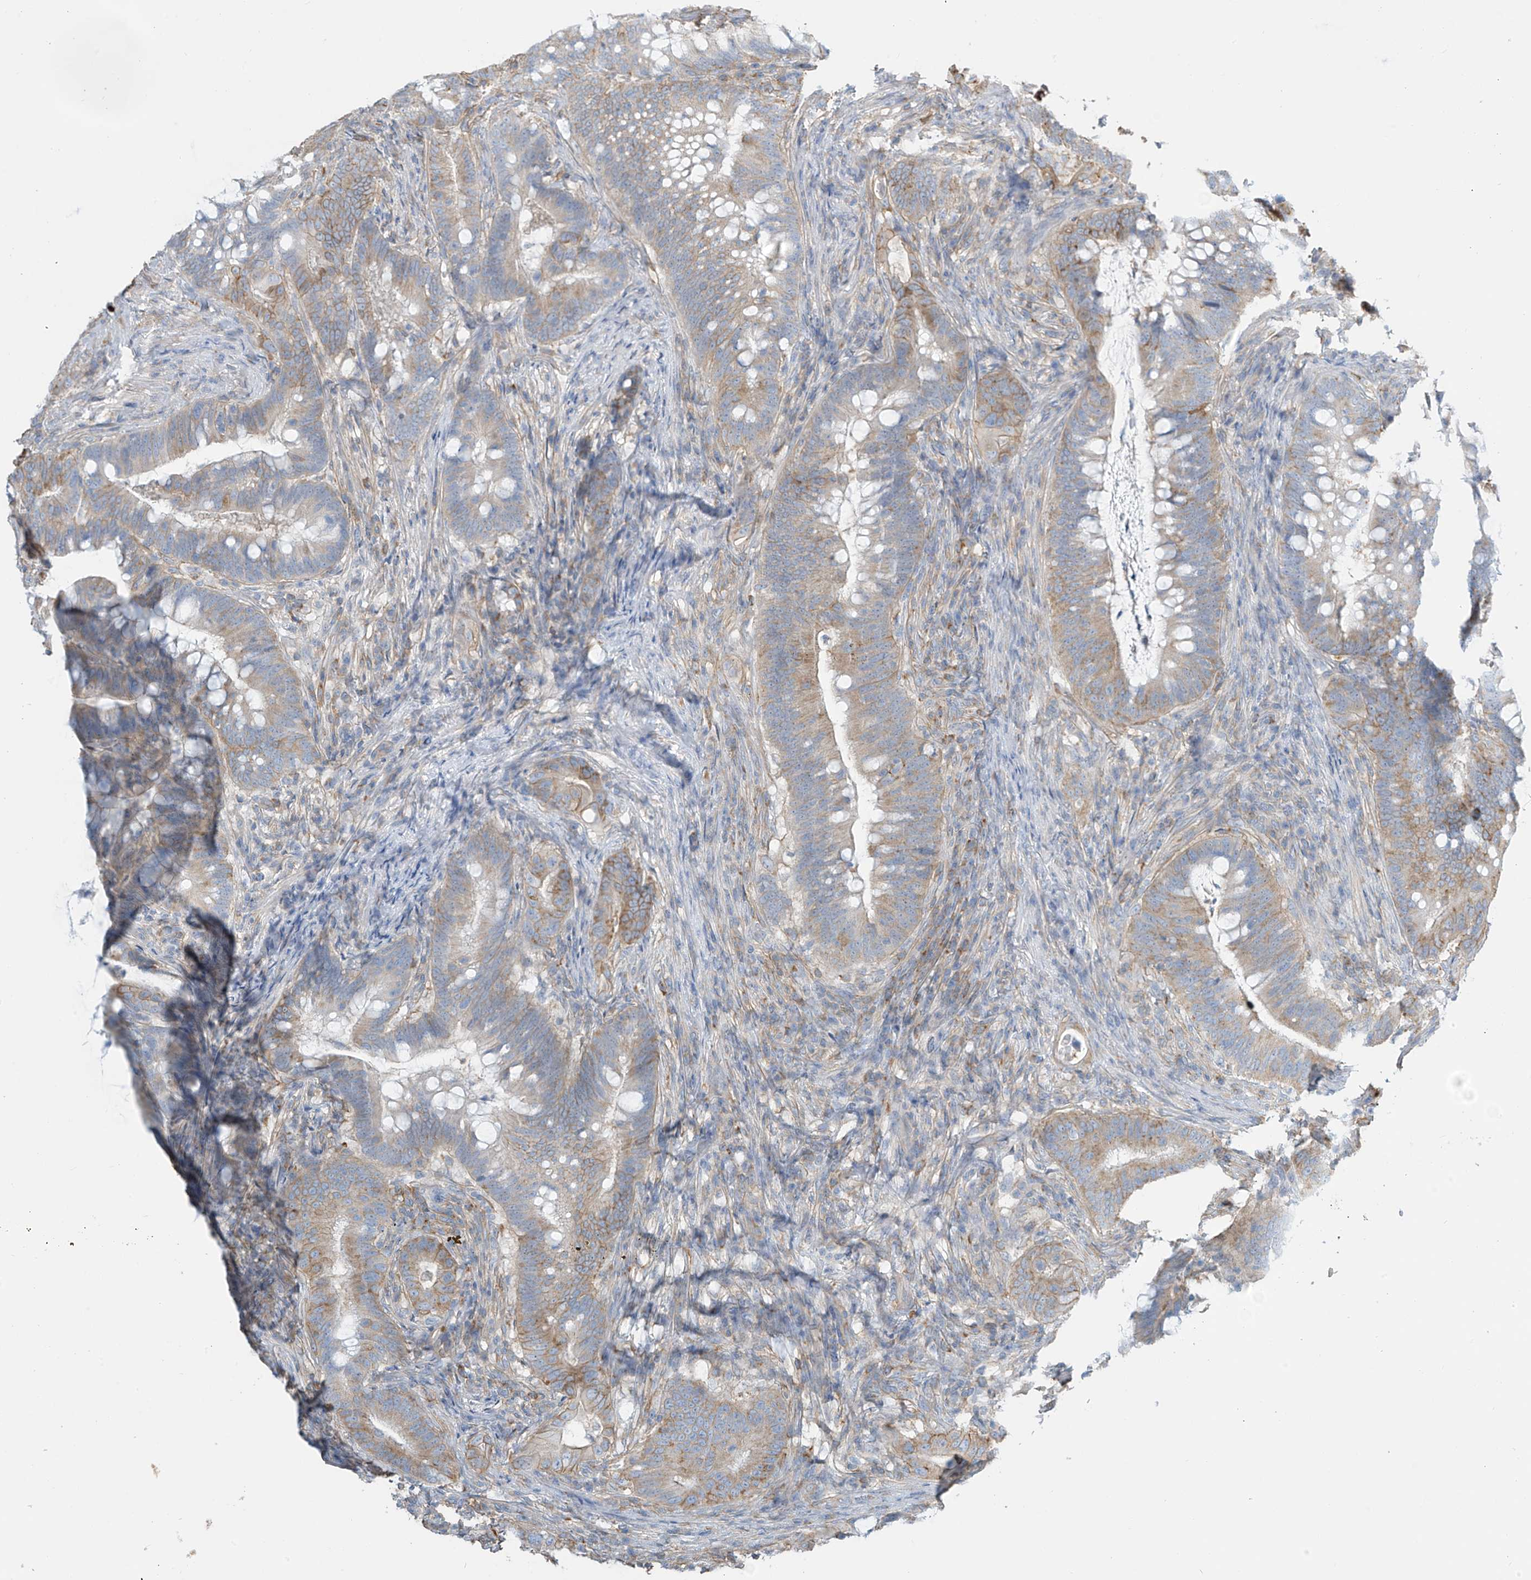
{"staining": {"intensity": "moderate", "quantity": "25%-75%", "location": "cytoplasmic/membranous"}, "tissue": "colorectal cancer", "cell_type": "Tumor cells", "image_type": "cancer", "snomed": [{"axis": "morphology", "description": "Adenocarcinoma, NOS"}, {"axis": "topography", "description": "Colon"}], "caption": "Protein staining reveals moderate cytoplasmic/membranous staining in about 25%-75% of tumor cells in colorectal cancer.", "gene": "ZNF846", "patient": {"sex": "female", "age": 66}}